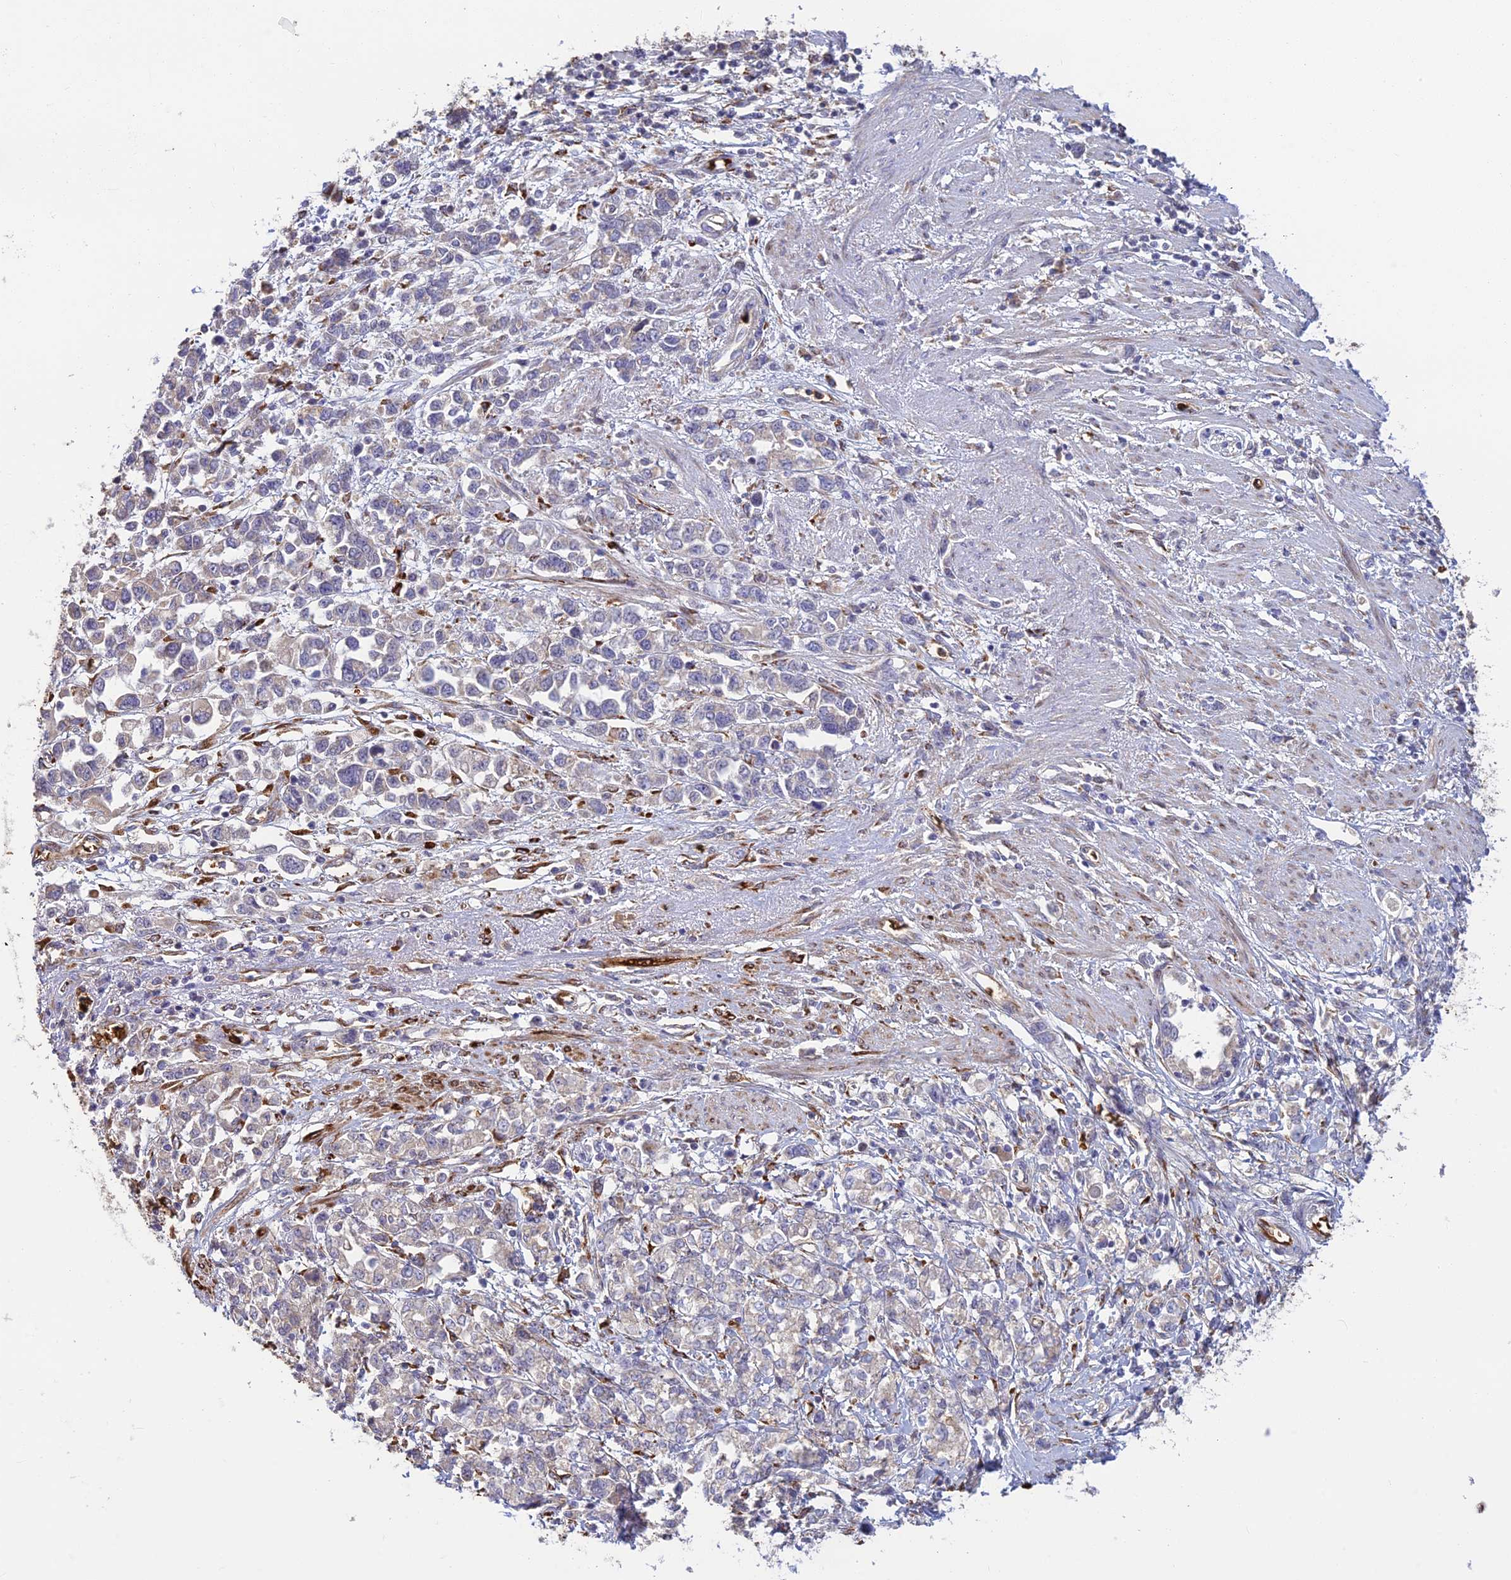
{"staining": {"intensity": "negative", "quantity": "none", "location": "none"}, "tissue": "stomach cancer", "cell_type": "Tumor cells", "image_type": "cancer", "snomed": [{"axis": "morphology", "description": "Adenocarcinoma, NOS"}, {"axis": "topography", "description": "Stomach"}], "caption": "High power microscopy image of an immunohistochemistry image of adenocarcinoma (stomach), revealing no significant positivity in tumor cells. Nuclei are stained in blue.", "gene": "UFSP2", "patient": {"sex": "female", "age": 76}}